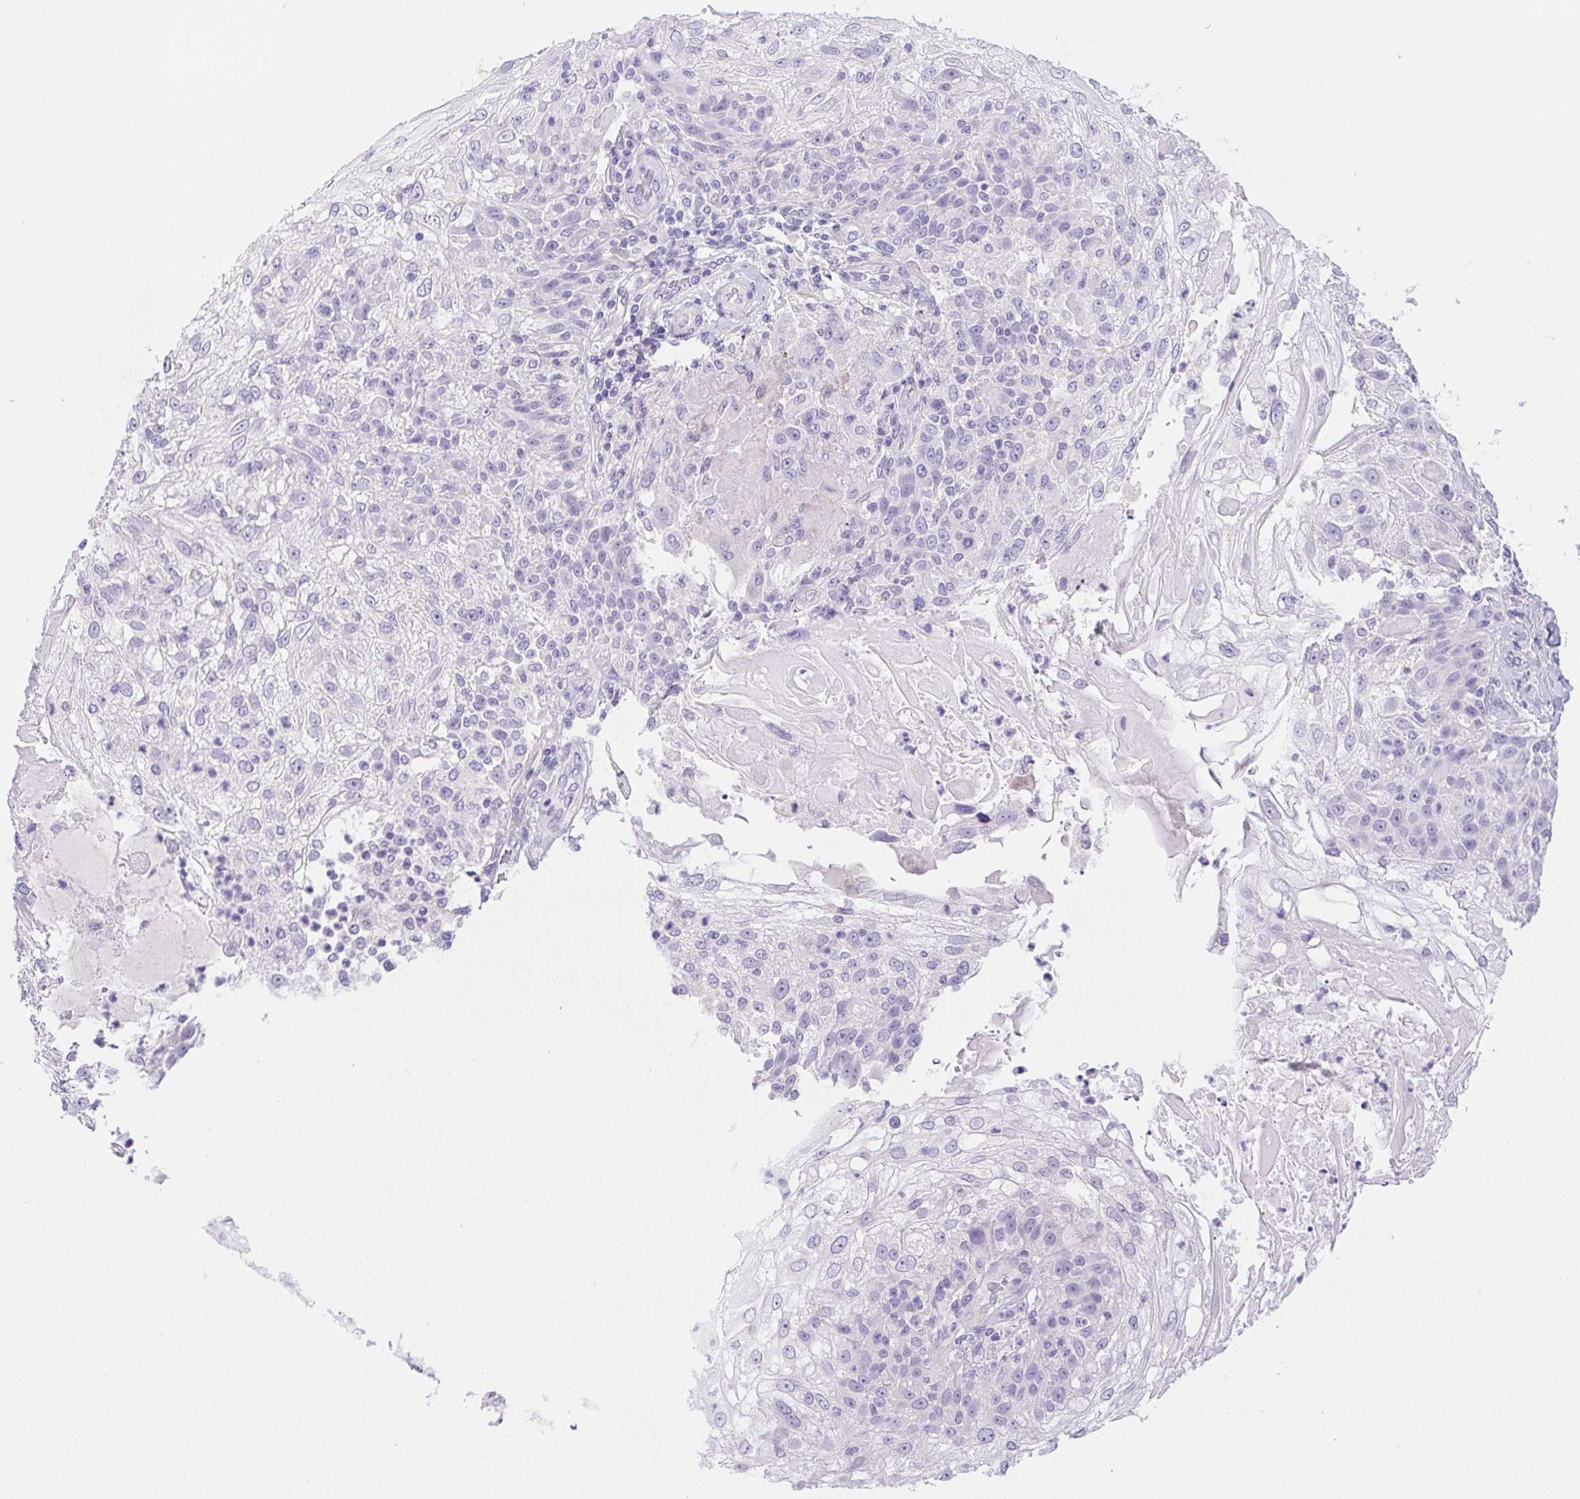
{"staining": {"intensity": "negative", "quantity": "none", "location": "none"}, "tissue": "skin cancer", "cell_type": "Tumor cells", "image_type": "cancer", "snomed": [{"axis": "morphology", "description": "Normal tissue, NOS"}, {"axis": "morphology", "description": "Squamous cell carcinoma, NOS"}, {"axis": "topography", "description": "Skin"}], "caption": "IHC of skin cancer (squamous cell carcinoma) reveals no staining in tumor cells.", "gene": "PNLIP", "patient": {"sex": "female", "age": 83}}